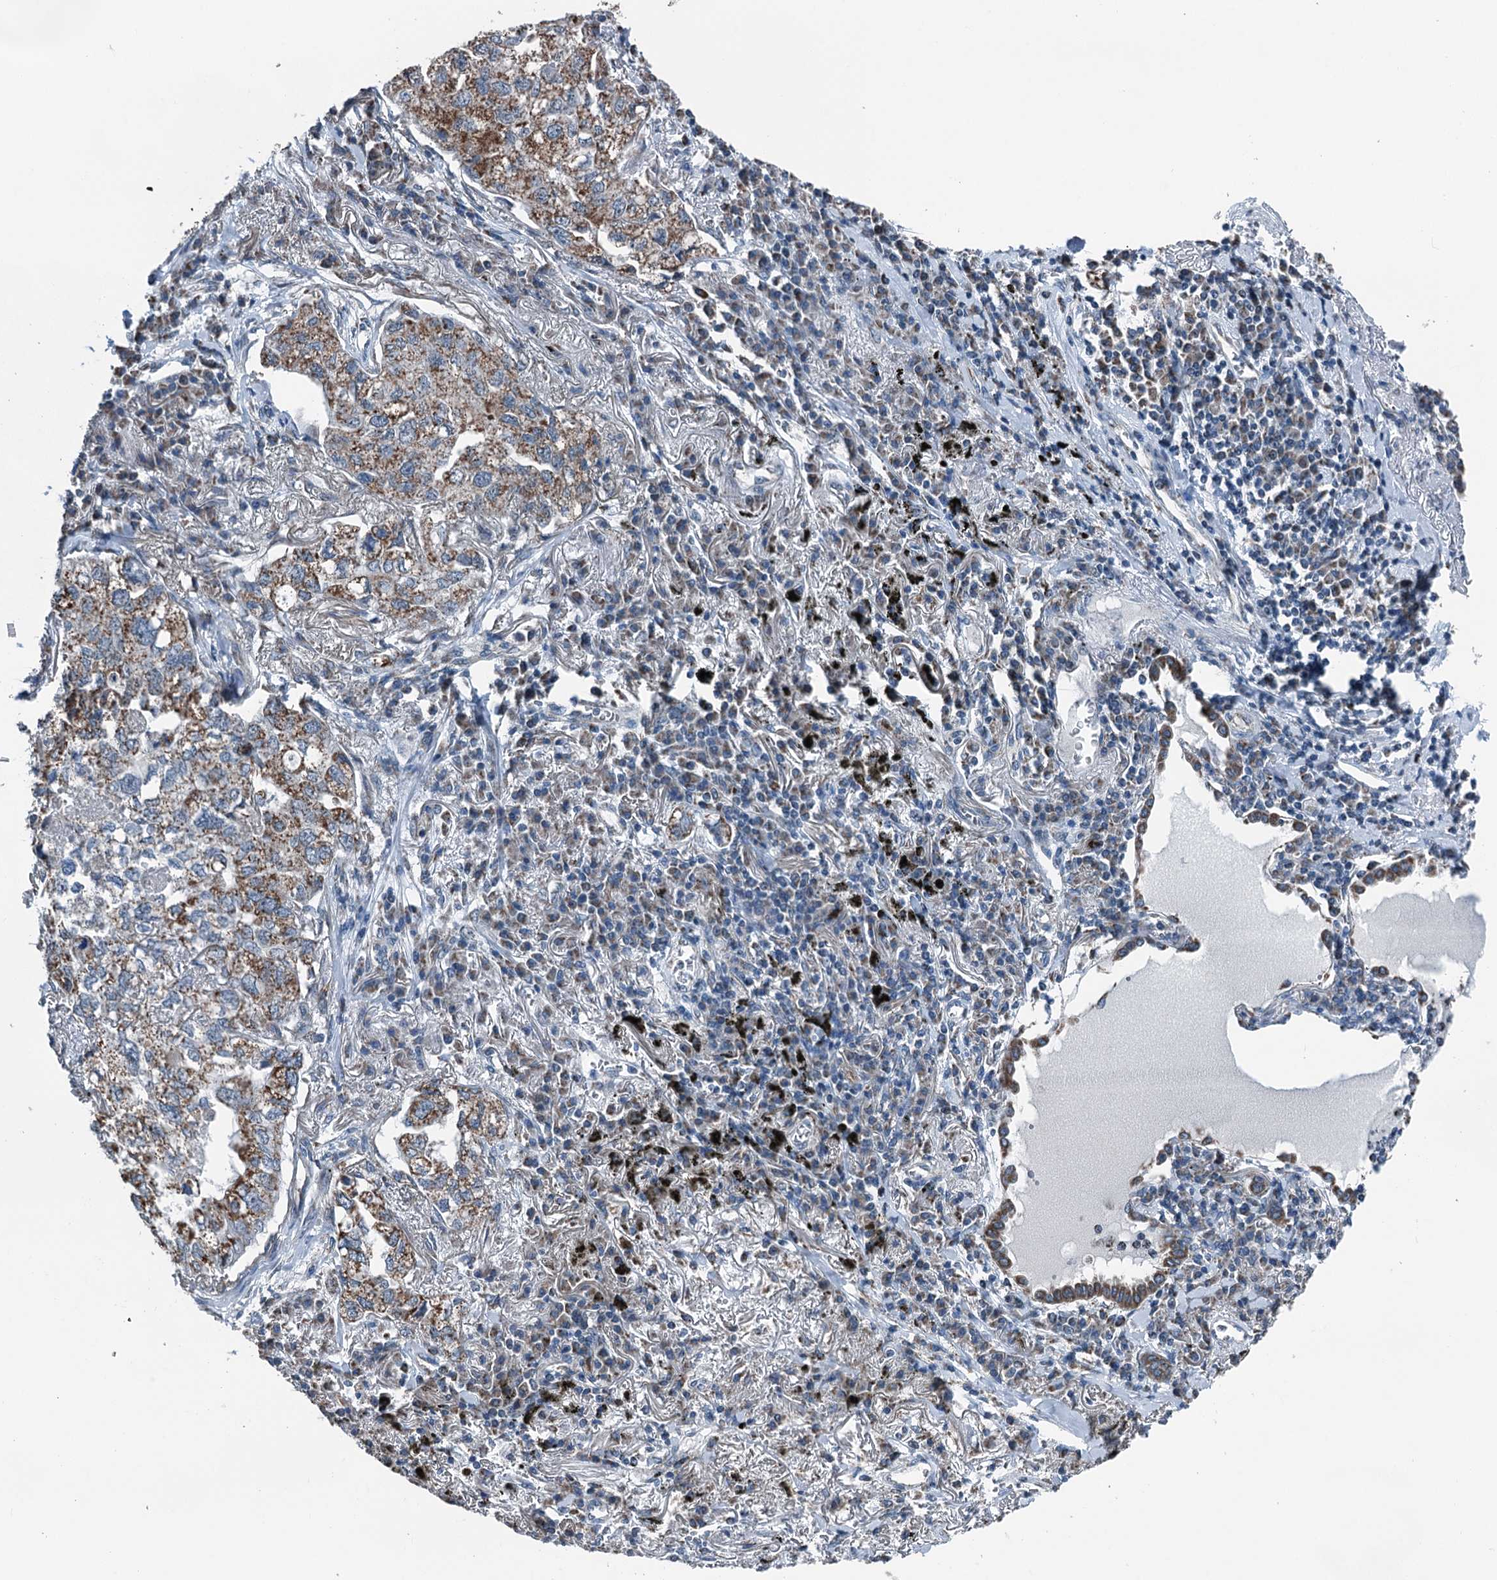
{"staining": {"intensity": "strong", "quantity": ">75%", "location": "cytoplasmic/membranous"}, "tissue": "lung cancer", "cell_type": "Tumor cells", "image_type": "cancer", "snomed": [{"axis": "morphology", "description": "Adenocarcinoma, NOS"}, {"axis": "topography", "description": "Lung"}], "caption": "Lung cancer stained with immunohistochemistry displays strong cytoplasmic/membranous expression in about >75% of tumor cells. (IHC, brightfield microscopy, high magnification).", "gene": "TRPT1", "patient": {"sex": "male", "age": 65}}